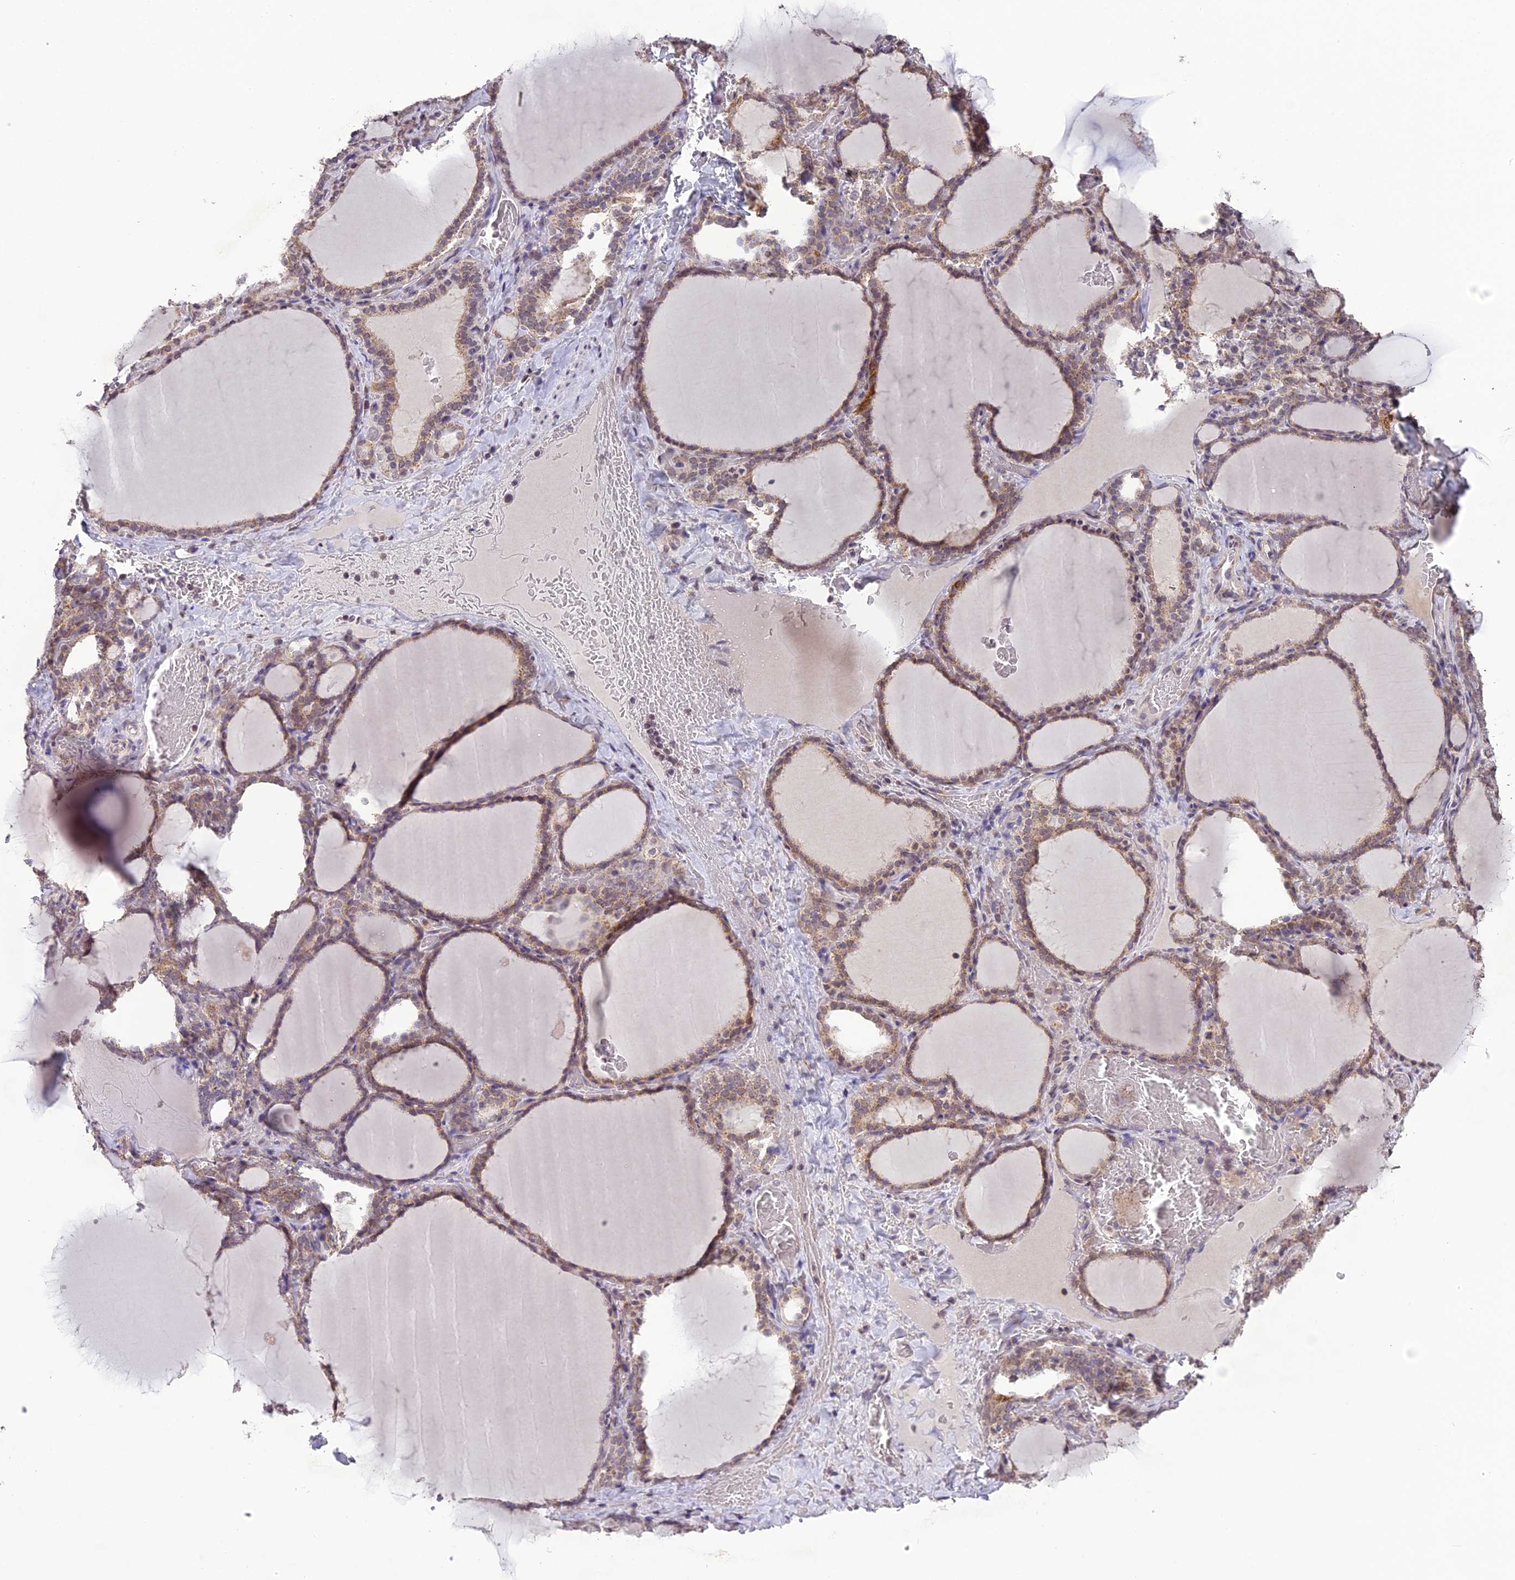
{"staining": {"intensity": "moderate", "quantity": "25%-75%", "location": "cytoplasmic/membranous"}, "tissue": "thyroid gland", "cell_type": "Glandular cells", "image_type": "normal", "snomed": [{"axis": "morphology", "description": "Normal tissue, NOS"}, {"axis": "topography", "description": "Thyroid gland"}], "caption": "Immunohistochemistry (IHC) image of normal thyroid gland: human thyroid gland stained using IHC demonstrates medium levels of moderate protein expression localized specifically in the cytoplasmic/membranous of glandular cells, appearing as a cytoplasmic/membranous brown color.", "gene": "ERG28", "patient": {"sex": "female", "age": 39}}